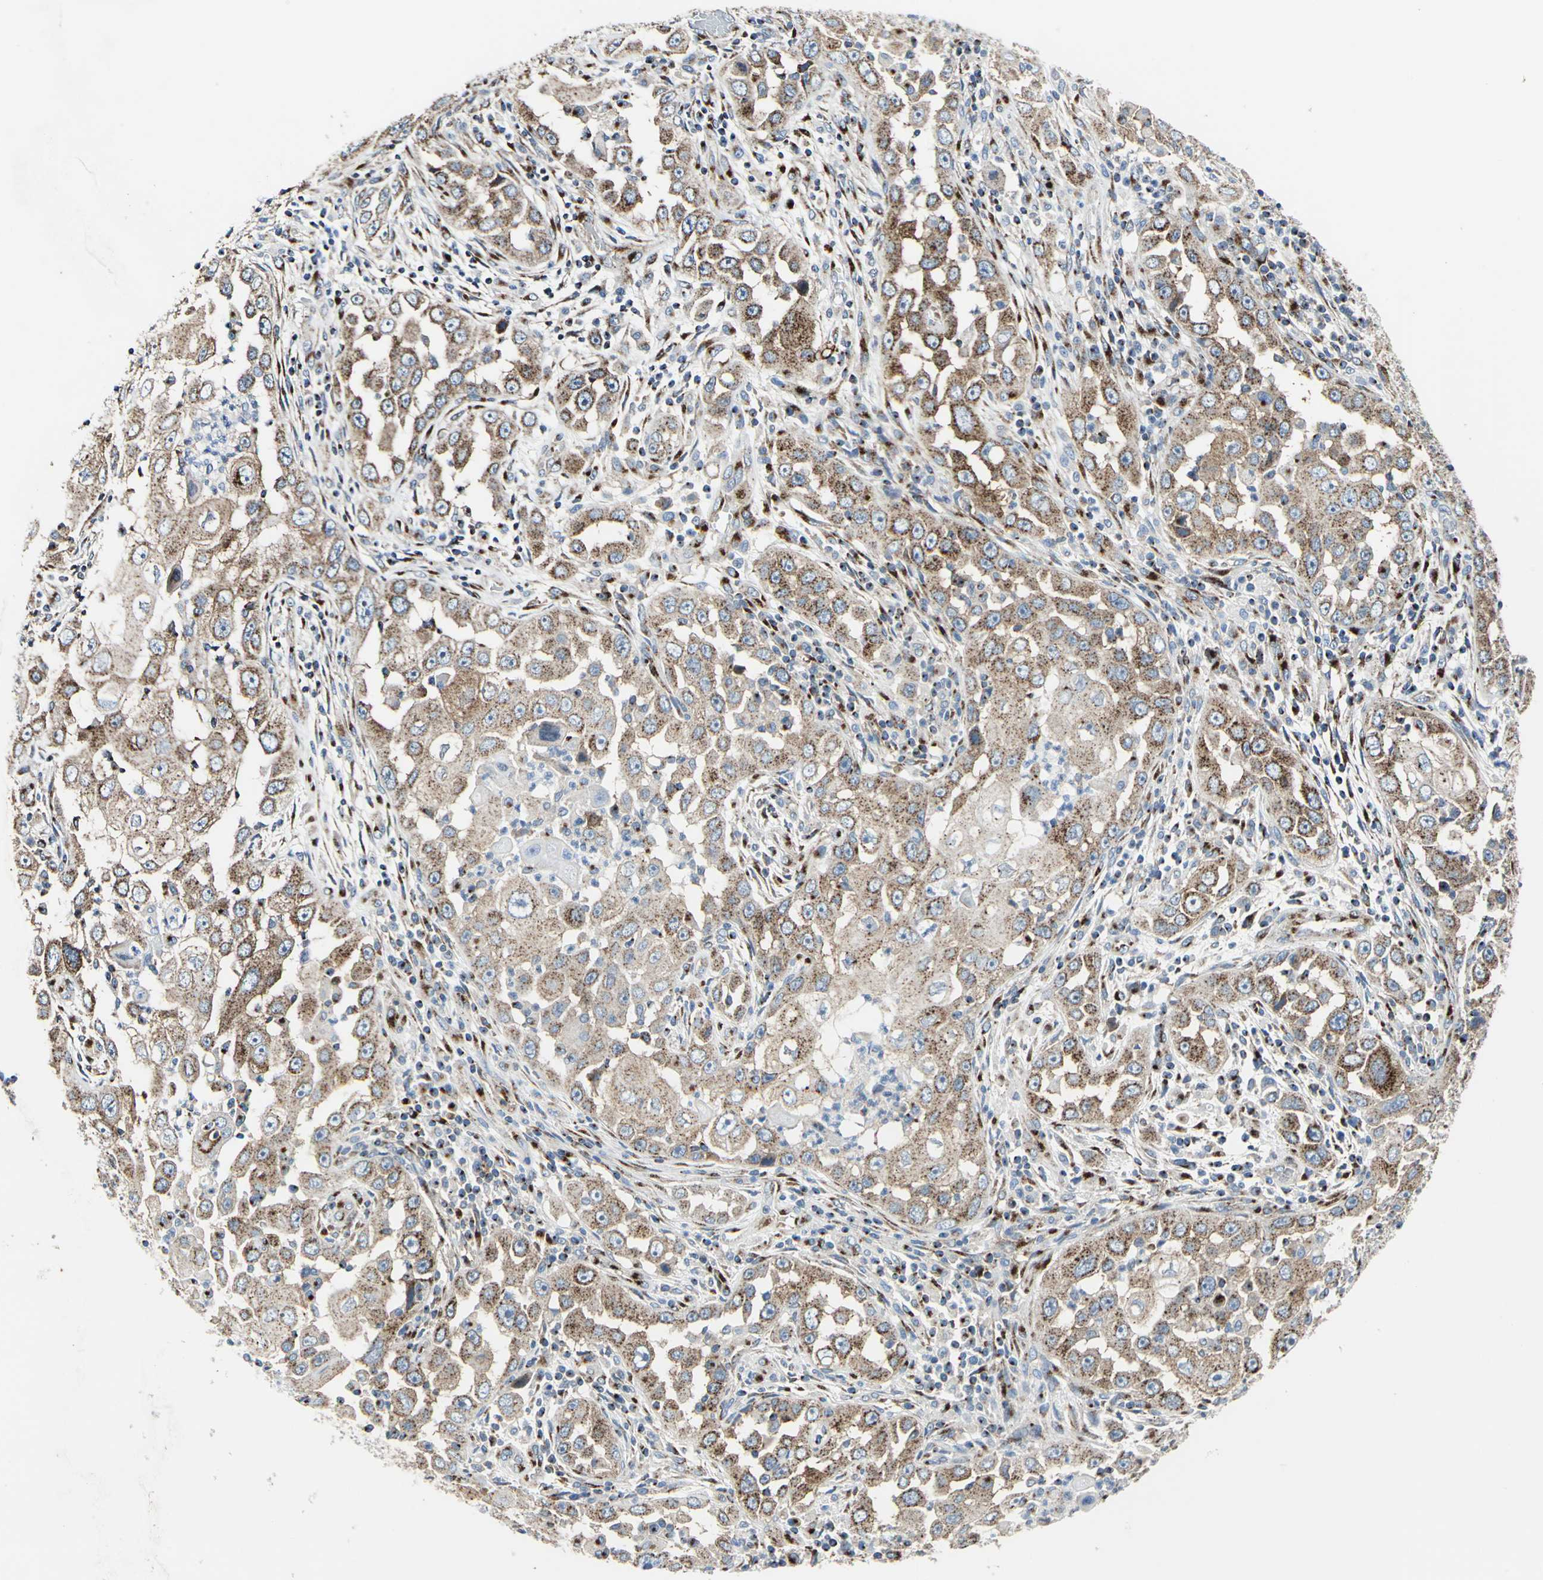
{"staining": {"intensity": "strong", "quantity": ">75%", "location": "cytoplasmic/membranous"}, "tissue": "head and neck cancer", "cell_type": "Tumor cells", "image_type": "cancer", "snomed": [{"axis": "morphology", "description": "Carcinoma, NOS"}, {"axis": "topography", "description": "Head-Neck"}], "caption": "Human carcinoma (head and neck) stained with a protein marker displays strong staining in tumor cells.", "gene": "GPR3", "patient": {"sex": "male", "age": 87}}